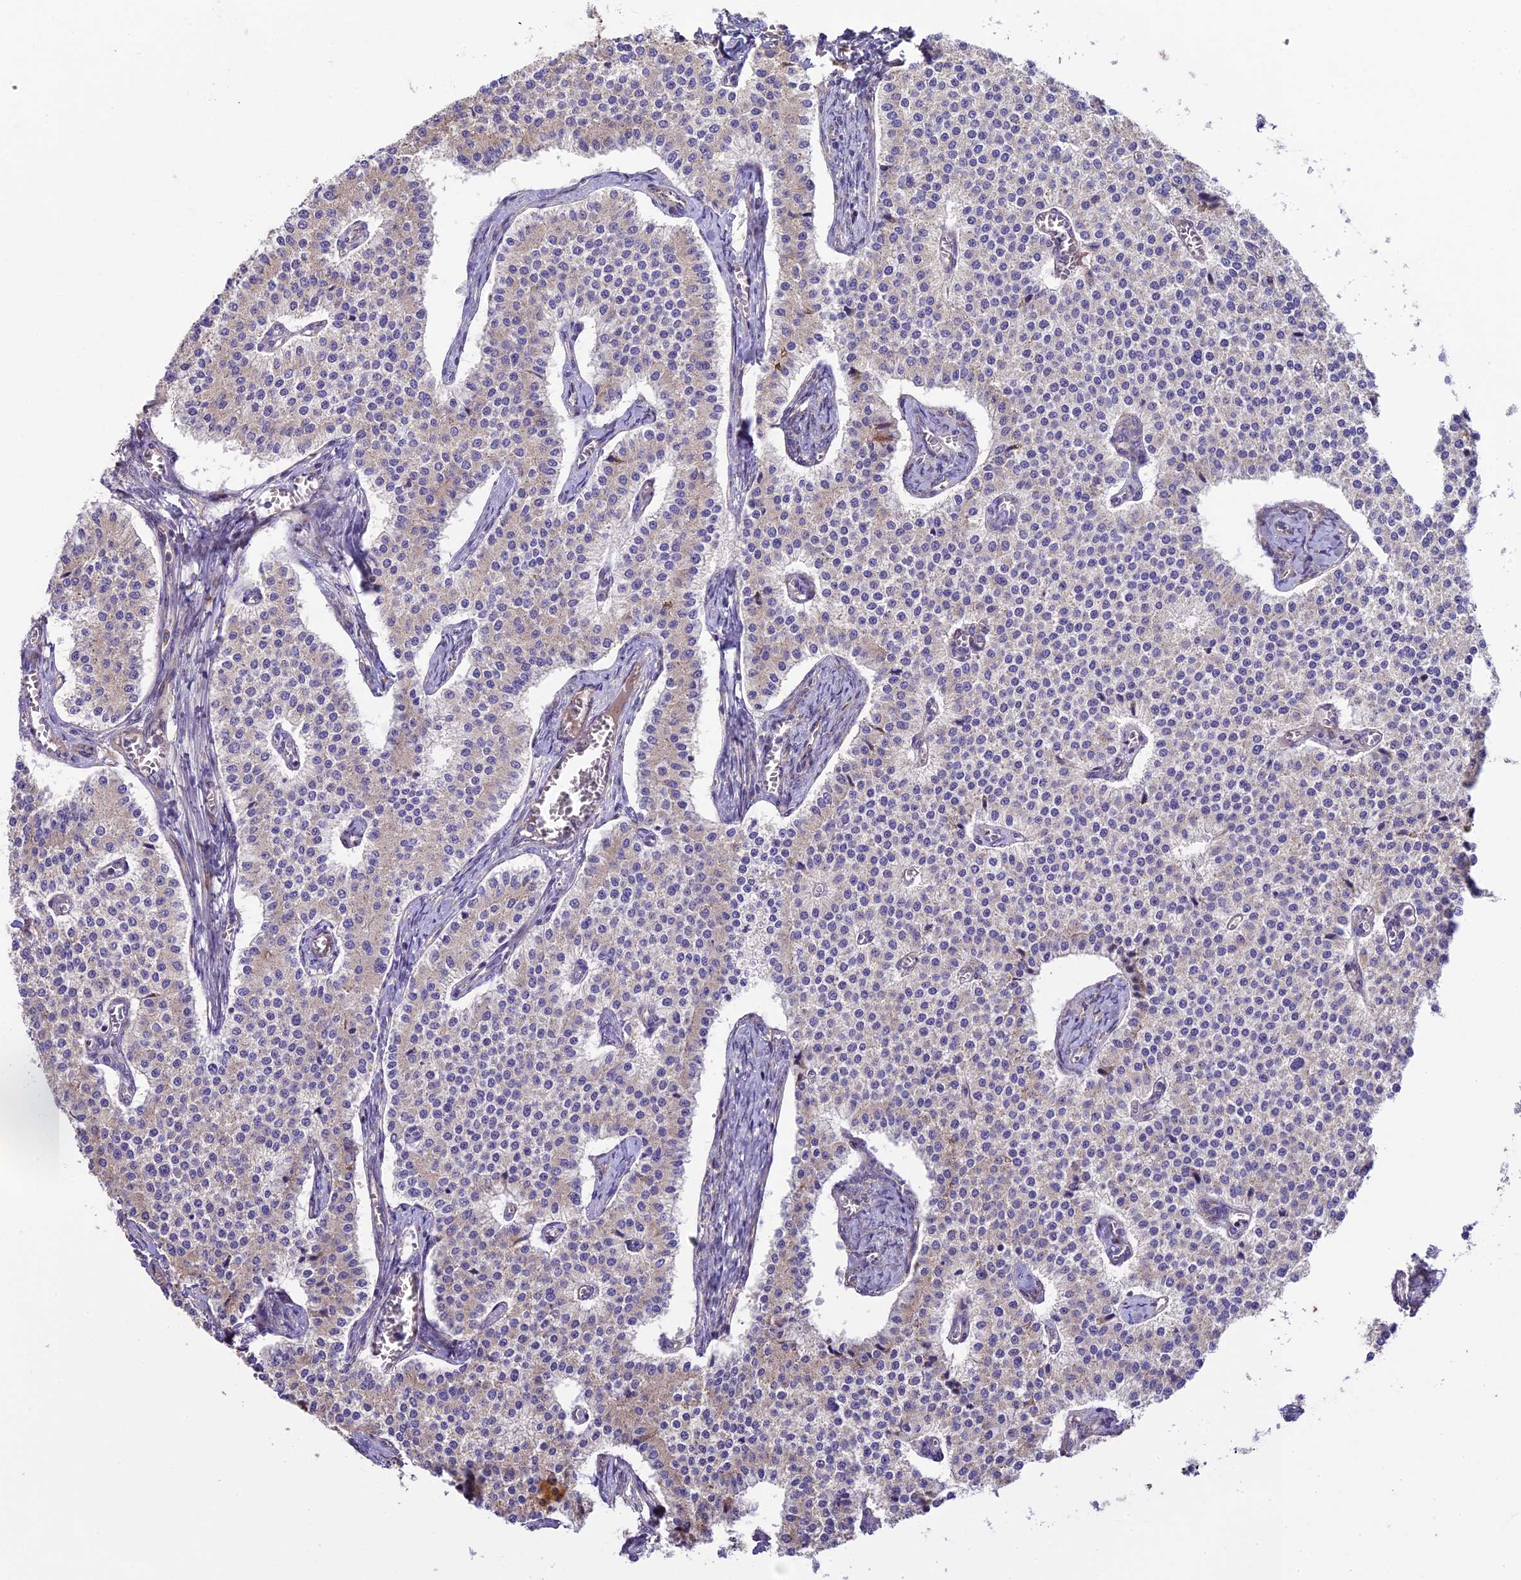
{"staining": {"intensity": "weak", "quantity": "<25%", "location": "cytoplasmic/membranous"}, "tissue": "carcinoid", "cell_type": "Tumor cells", "image_type": "cancer", "snomed": [{"axis": "morphology", "description": "Carcinoid, malignant, NOS"}, {"axis": "topography", "description": "Colon"}], "caption": "Tumor cells show no significant positivity in malignant carcinoid.", "gene": "SPIRE1", "patient": {"sex": "female", "age": 52}}